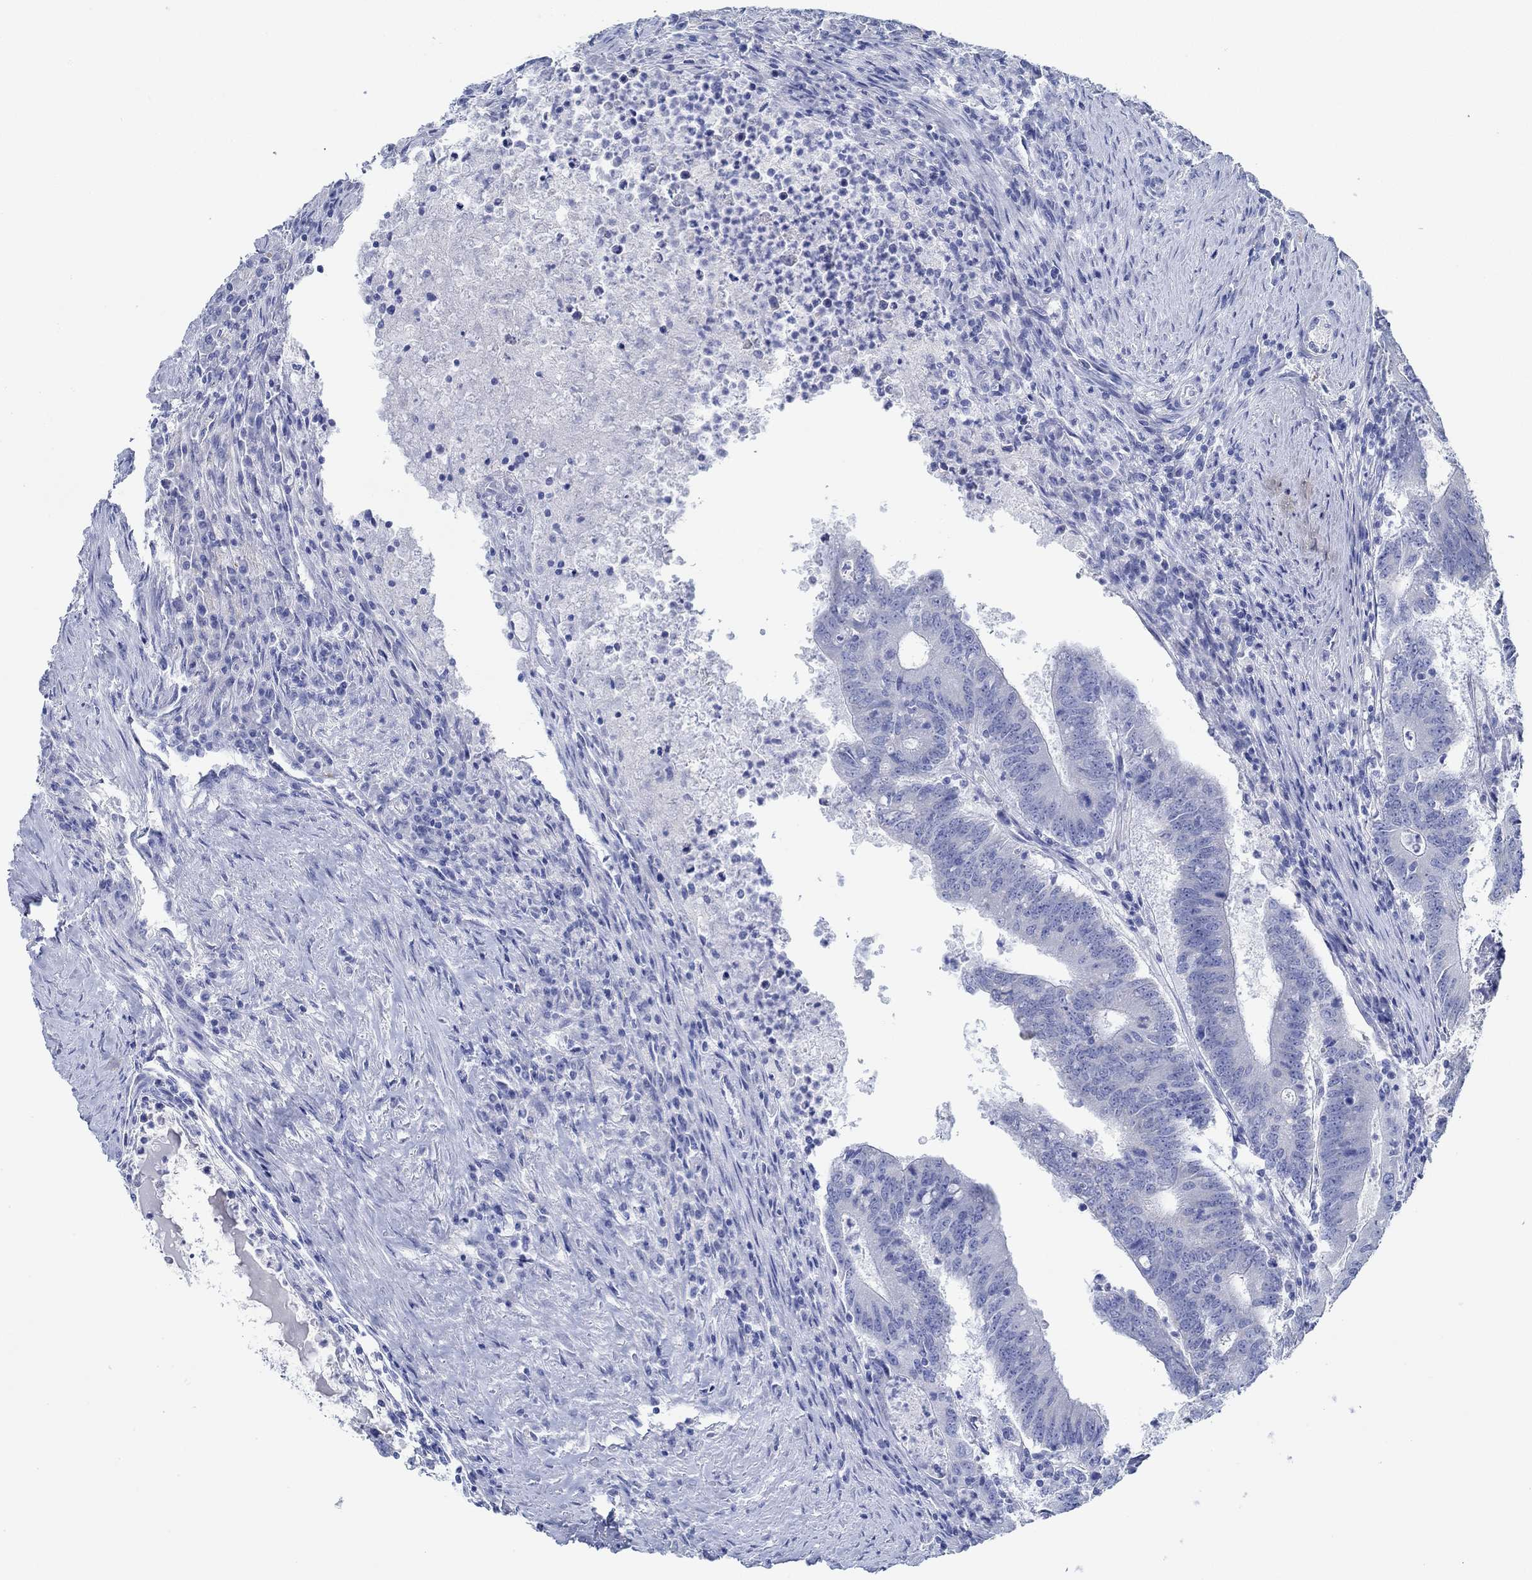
{"staining": {"intensity": "negative", "quantity": "none", "location": "none"}, "tissue": "colorectal cancer", "cell_type": "Tumor cells", "image_type": "cancer", "snomed": [{"axis": "morphology", "description": "Adenocarcinoma, NOS"}, {"axis": "topography", "description": "Colon"}], "caption": "This histopathology image is of colorectal cancer stained with immunohistochemistry (IHC) to label a protein in brown with the nuclei are counter-stained blue. There is no expression in tumor cells.", "gene": "IGFBP6", "patient": {"sex": "female", "age": 70}}